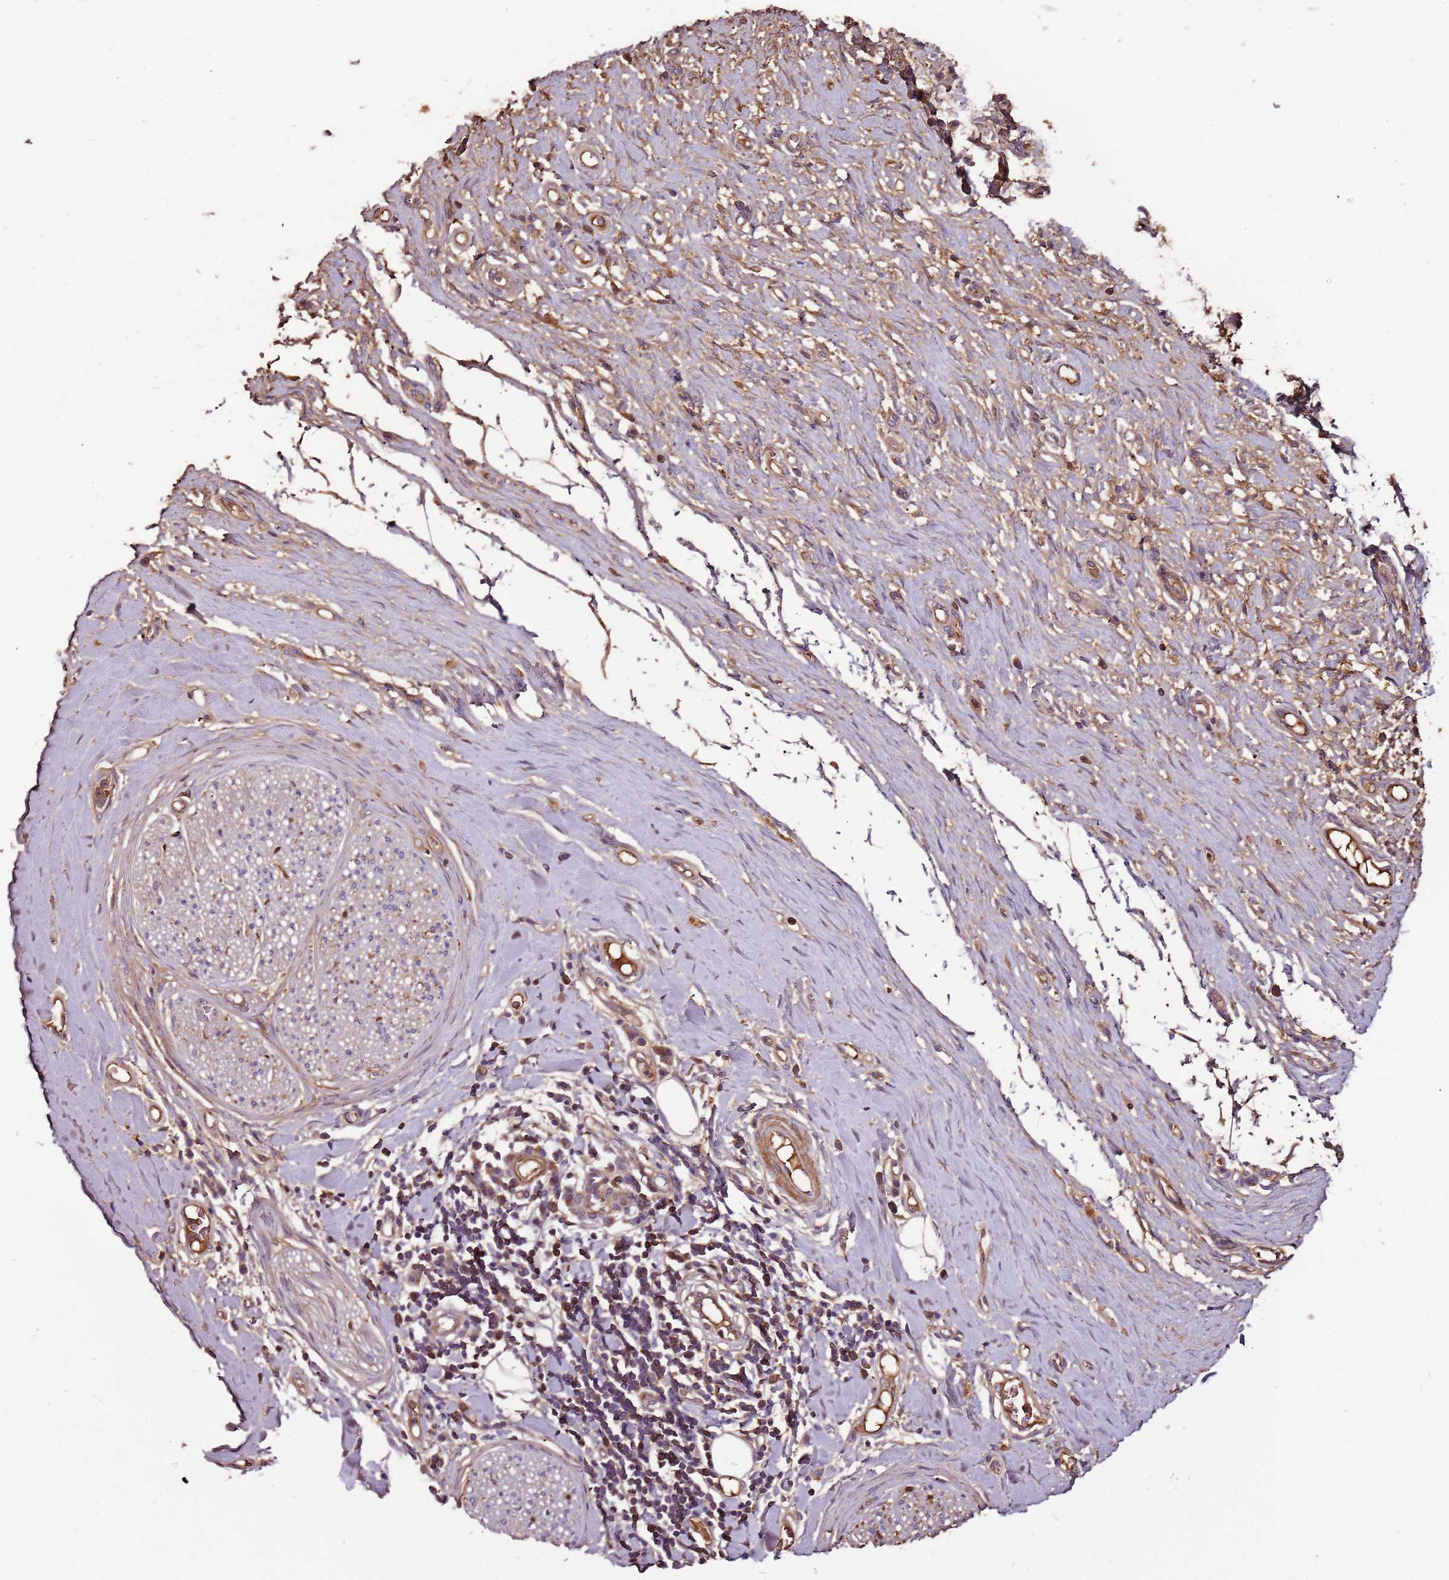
{"staining": {"intensity": "moderate", "quantity": ">75%", "location": "cytoplasmic/membranous"}, "tissue": "adipose tissue", "cell_type": "Adipocytes", "image_type": "normal", "snomed": [{"axis": "morphology", "description": "Normal tissue, NOS"}, {"axis": "morphology", "description": "Adenocarcinoma, NOS"}, {"axis": "topography", "description": "Esophagus"}, {"axis": "topography", "description": "Stomach, upper"}, {"axis": "topography", "description": "Peripheral nerve tissue"}], "caption": "A brown stain shows moderate cytoplasmic/membranous expression of a protein in adipocytes of unremarkable adipose tissue.", "gene": "DENR", "patient": {"sex": "male", "age": 62}}